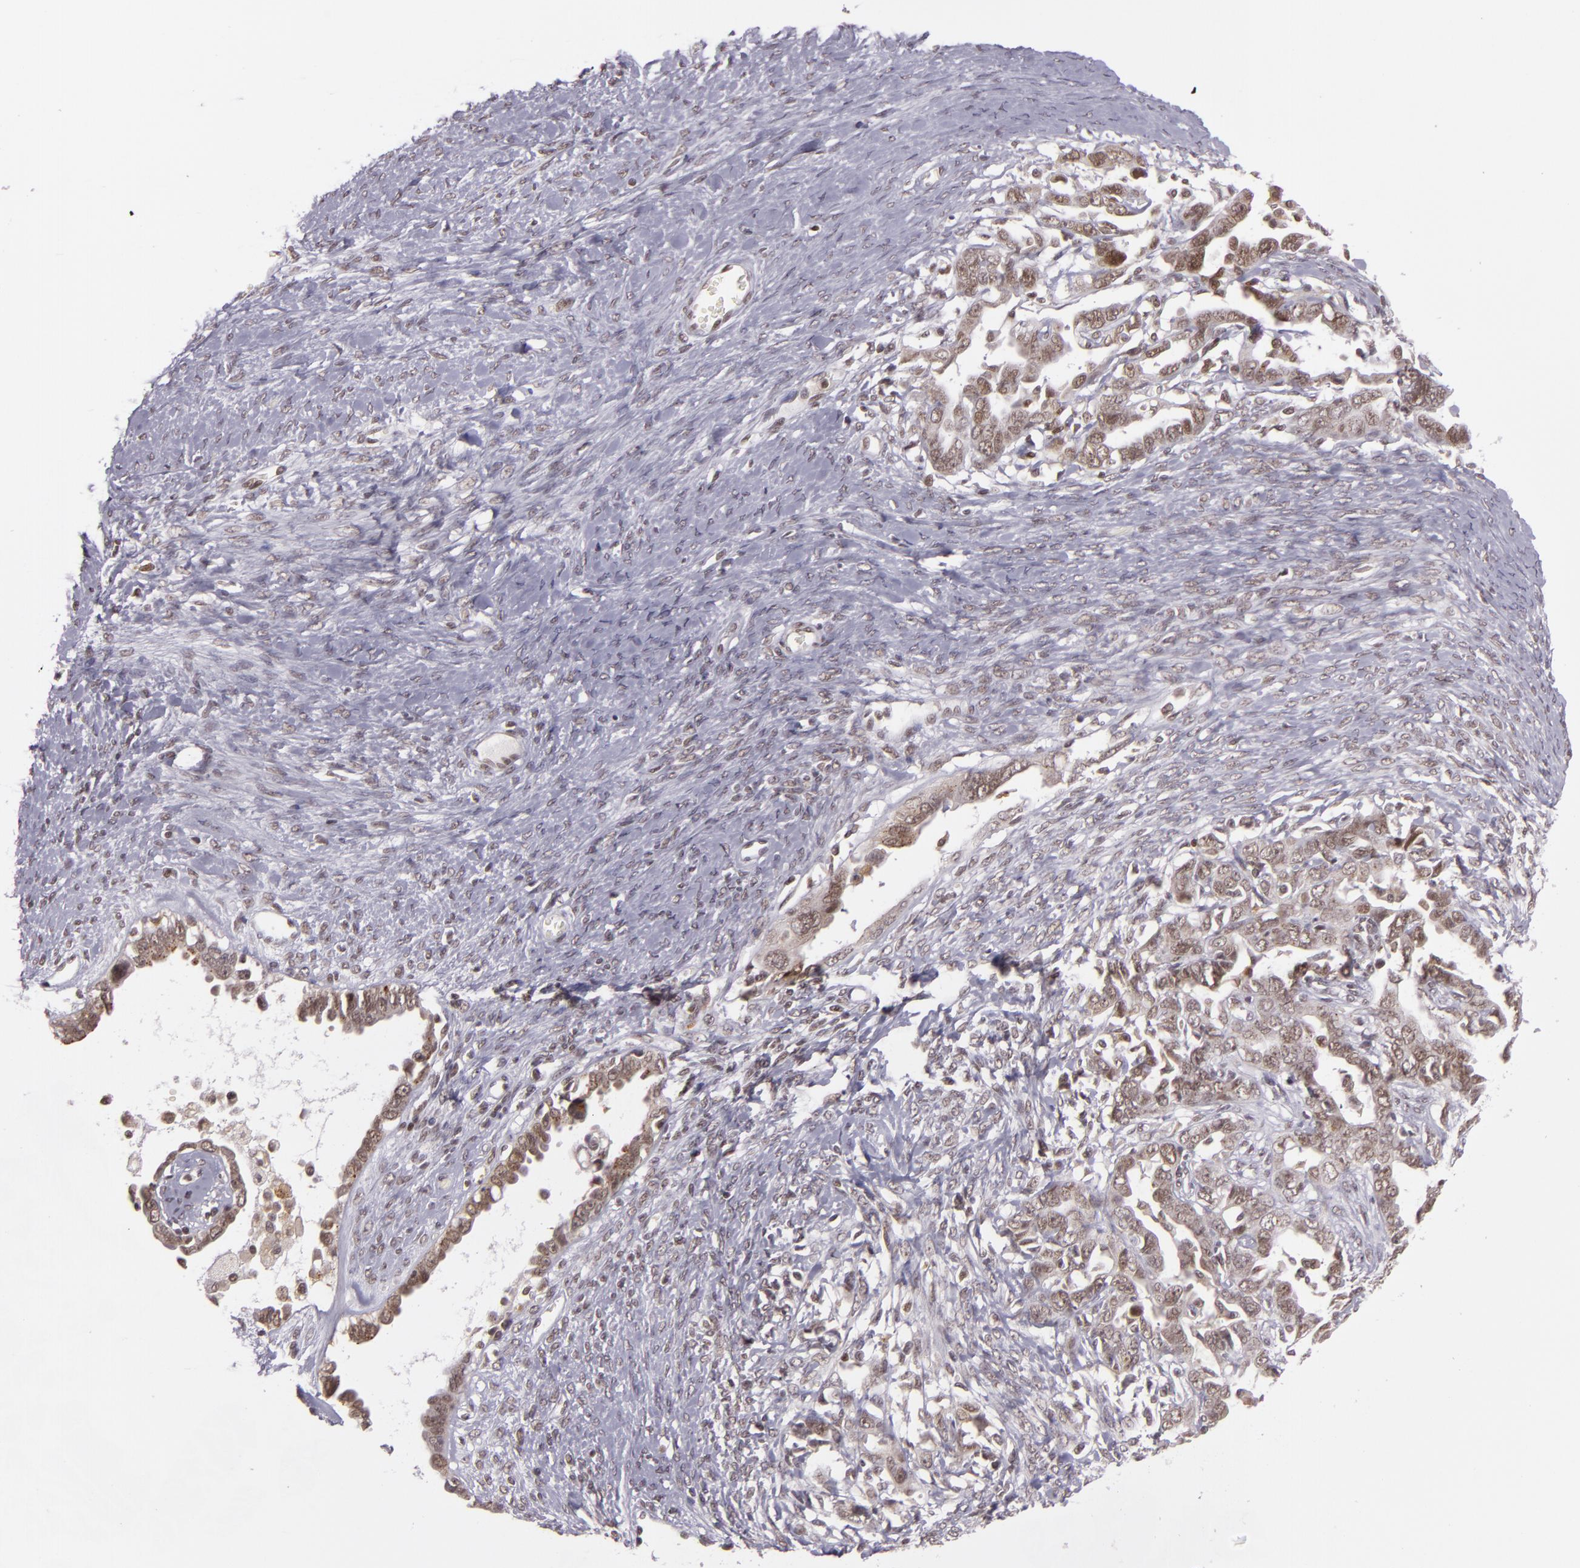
{"staining": {"intensity": "moderate", "quantity": ">75%", "location": "nuclear"}, "tissue": "ovarian cancer", "cell_type": "Tumor cells", "image_type": "cancer", "snomed": [{"axis": "morphology", "description": "Cystadenocarcinoma, serous, NOS"}, {"axis": "topography", "description": "Ovary"}], "caption": "A medium amount of moderate nuclear staining is seen in approximately >75% of tumor cells in serous cystadenocarcinoma (ovarian) tissue.", "gene": "ZFX", "patient": {"sex": "female", "age": 69}}